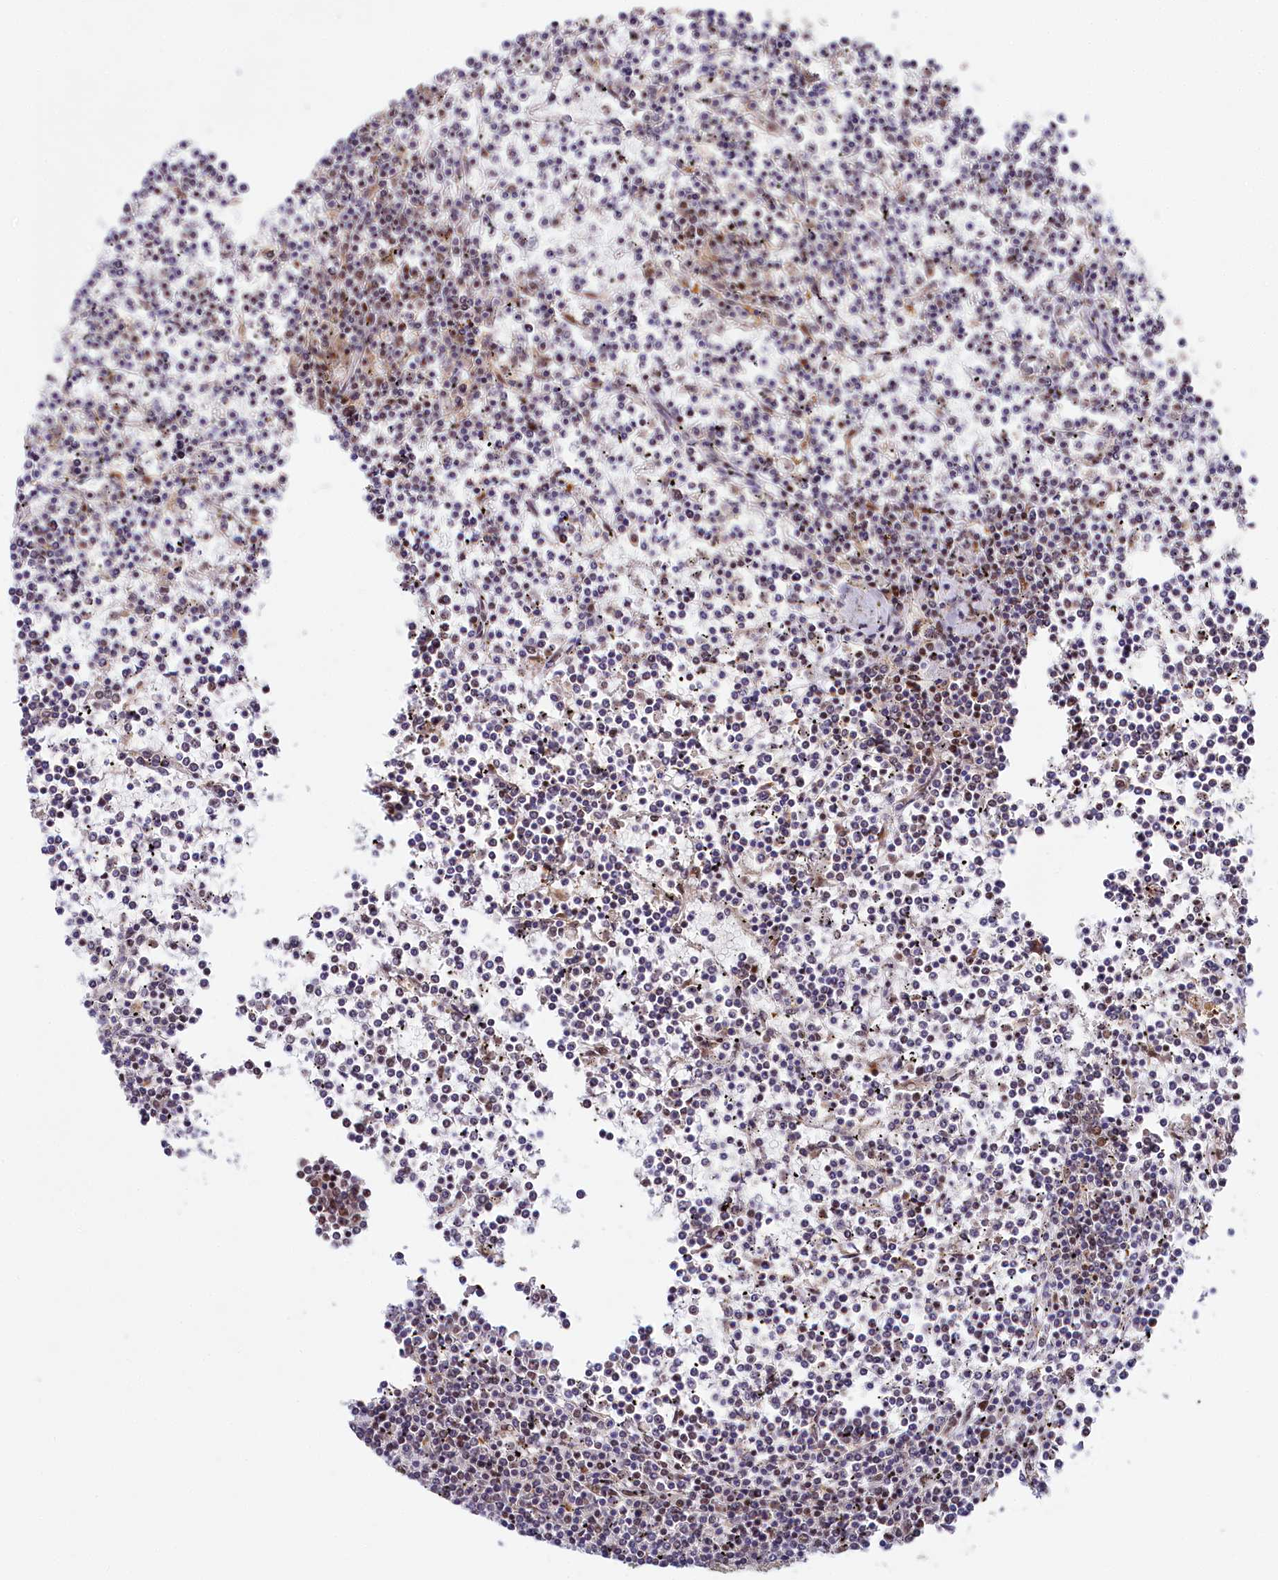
{"staining": {"intensity": "moderate", "quantity": "<25%", "location": "nuclear"}, "tissue": "lymphoma", "cell_type": "Tumor cells", "image_type": "cancer", "snomed": [{"axis": "morphology", "description": "Malignant lymphoma, non-Hodgkin's type, Low grade"}, {"axis": "topography", "description": "Spleen"}], "caption": "About <25% of tumor cells in lymphoma display moderate nuclear protein expression as visualized by brown immunohistochemical staining.", "gene": "PPHLN1", "patient": {"sex": "female", "age": 19}}